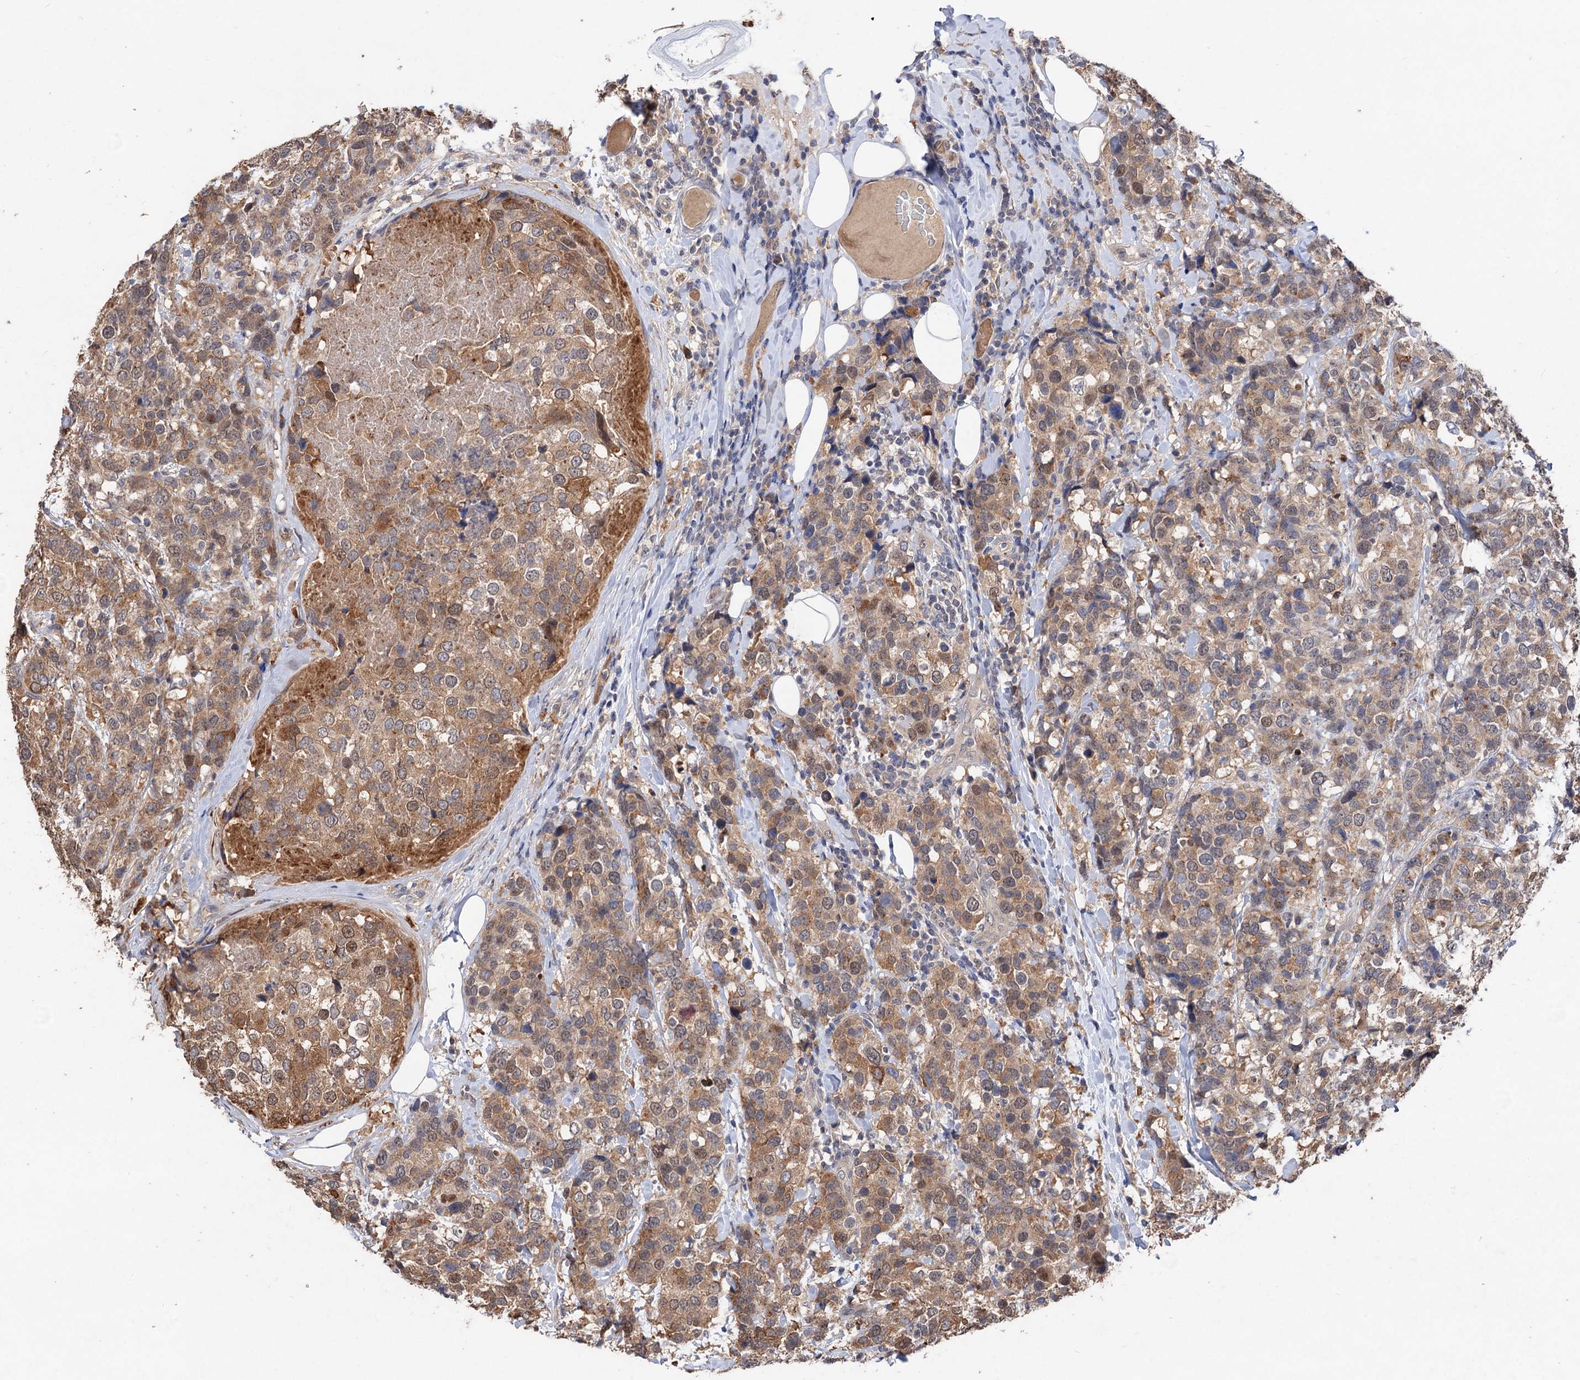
{"staining": {"intensity": "moderate", "quantity": ">75%", "location": "cytoplasmic/membranous,nuclear"}, "tissue": "breast cancer", "cell_type": "Tumor cells", "image_type": "cancer", "snomed": [{"axis": "morphology", "description": "Lobular carcinoma"}, {"axis": "topography", "description": "Breast"}], "caption": "Tumor cells exhibit moderate cytoplasmic/membranous and nuclear positivity in about >75% of cells in breast lobular carcinoma.", "gene": "NUDCD2", "patient": {"sex": "female", "age": 59}}